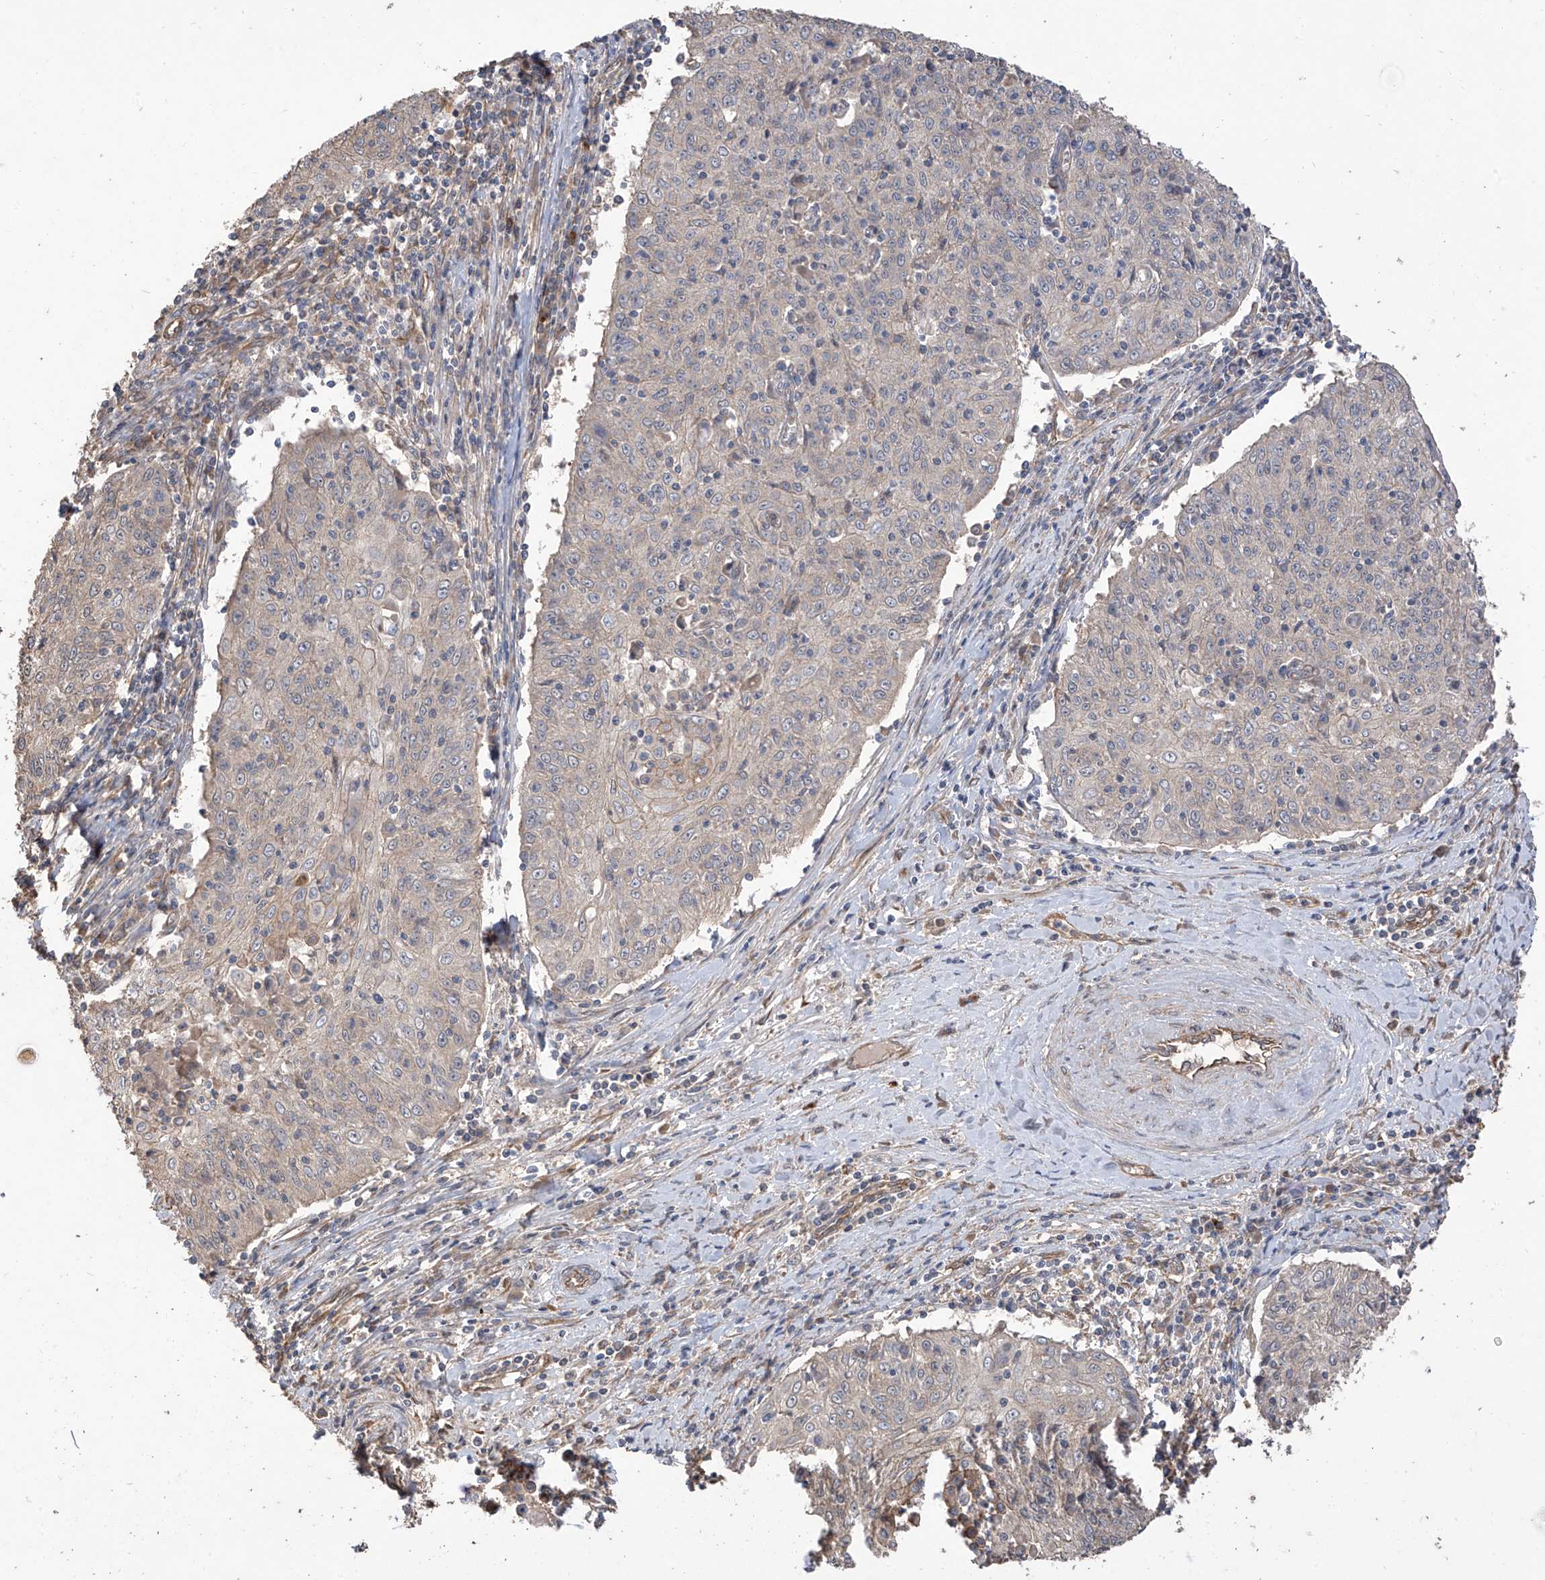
{"staining": {"intensity": "weak", "quantity": "<25%", "location": "cytoplasmic/membranous"}, "tissue": "cervical cancer", "cell_type": "Tumor cells", "image_type": "cancer", "snomed": [{"axis": "morphology", "description": "Squamous cell carcinoma, NOS"}, {"axis": "topography", "description": "Cervix"}], "caption": "Tumor cells are negative for protein expression in human squamous cell carcinoma (cervical).", "gene": "AGBL5", "patient": {"sex": "female", "age": 48}}